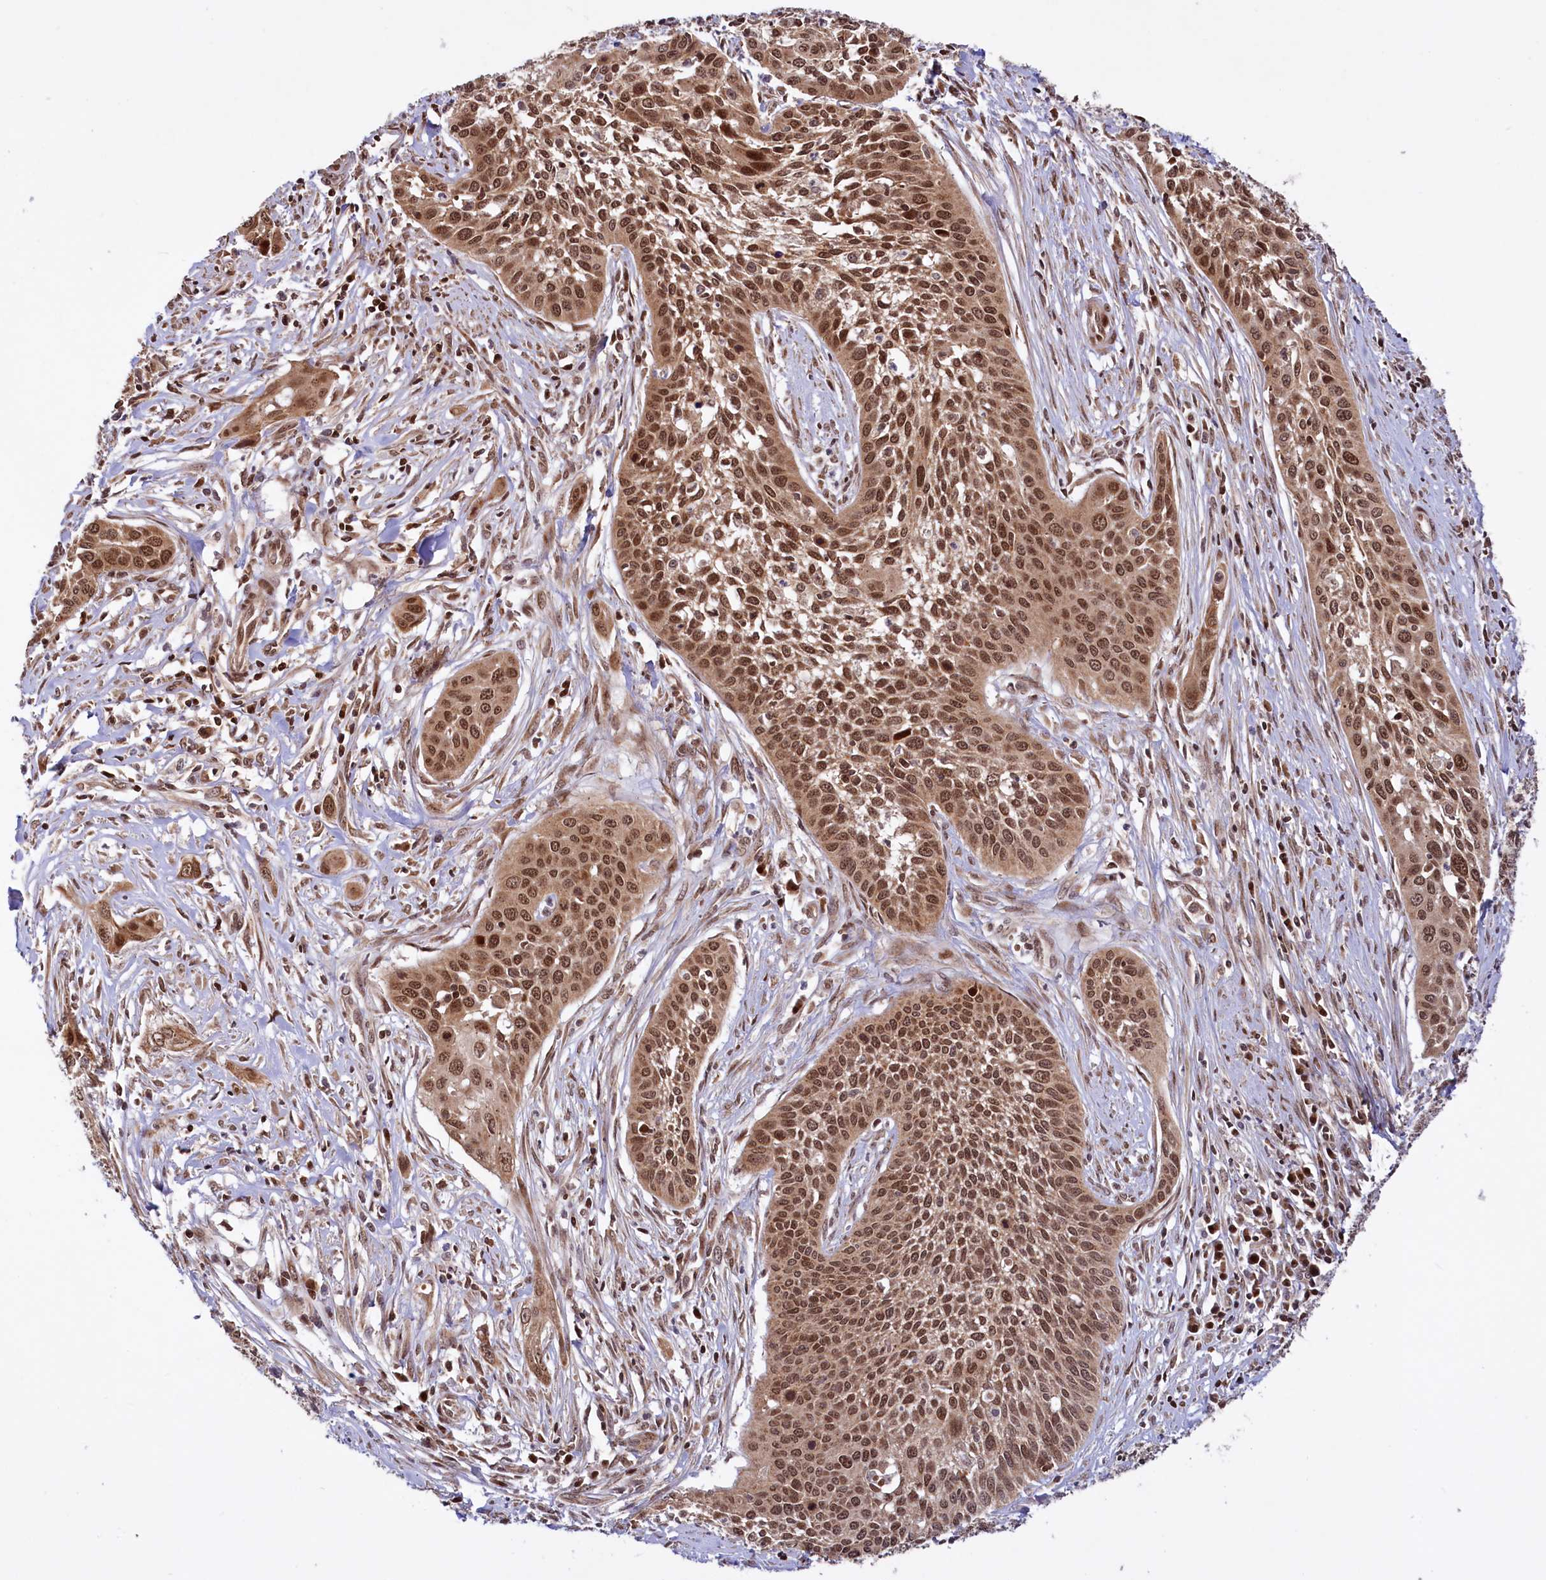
{"staining": {"intensity": "moderate", "quantity": ">75%", "location": "cytoplasmic/membranous,nuclear"}, "tissue": "cervical cancer", "cell_type": "Tumor cells", "image_type": "cancer", "snomed": [{"axis": "morphology", "description": "Squamous cell carcinoma, NOS"}, {"axis": "topography", "description": "Cervix"}], "caption": "Protein analysis of cervical squamous cell carcinoma tissue shows moderate cytoplasmic/membranous and nuclear staining in about >75% of tumor cells. The staining is performed using DAB (3,3'-diaminobenzidine) brown chromogen to label protein expression. The nuclei are counter-stained blue using hematoxylin.", "gene": "PHC3", "patient": {"sex": "female", "age": 34}}